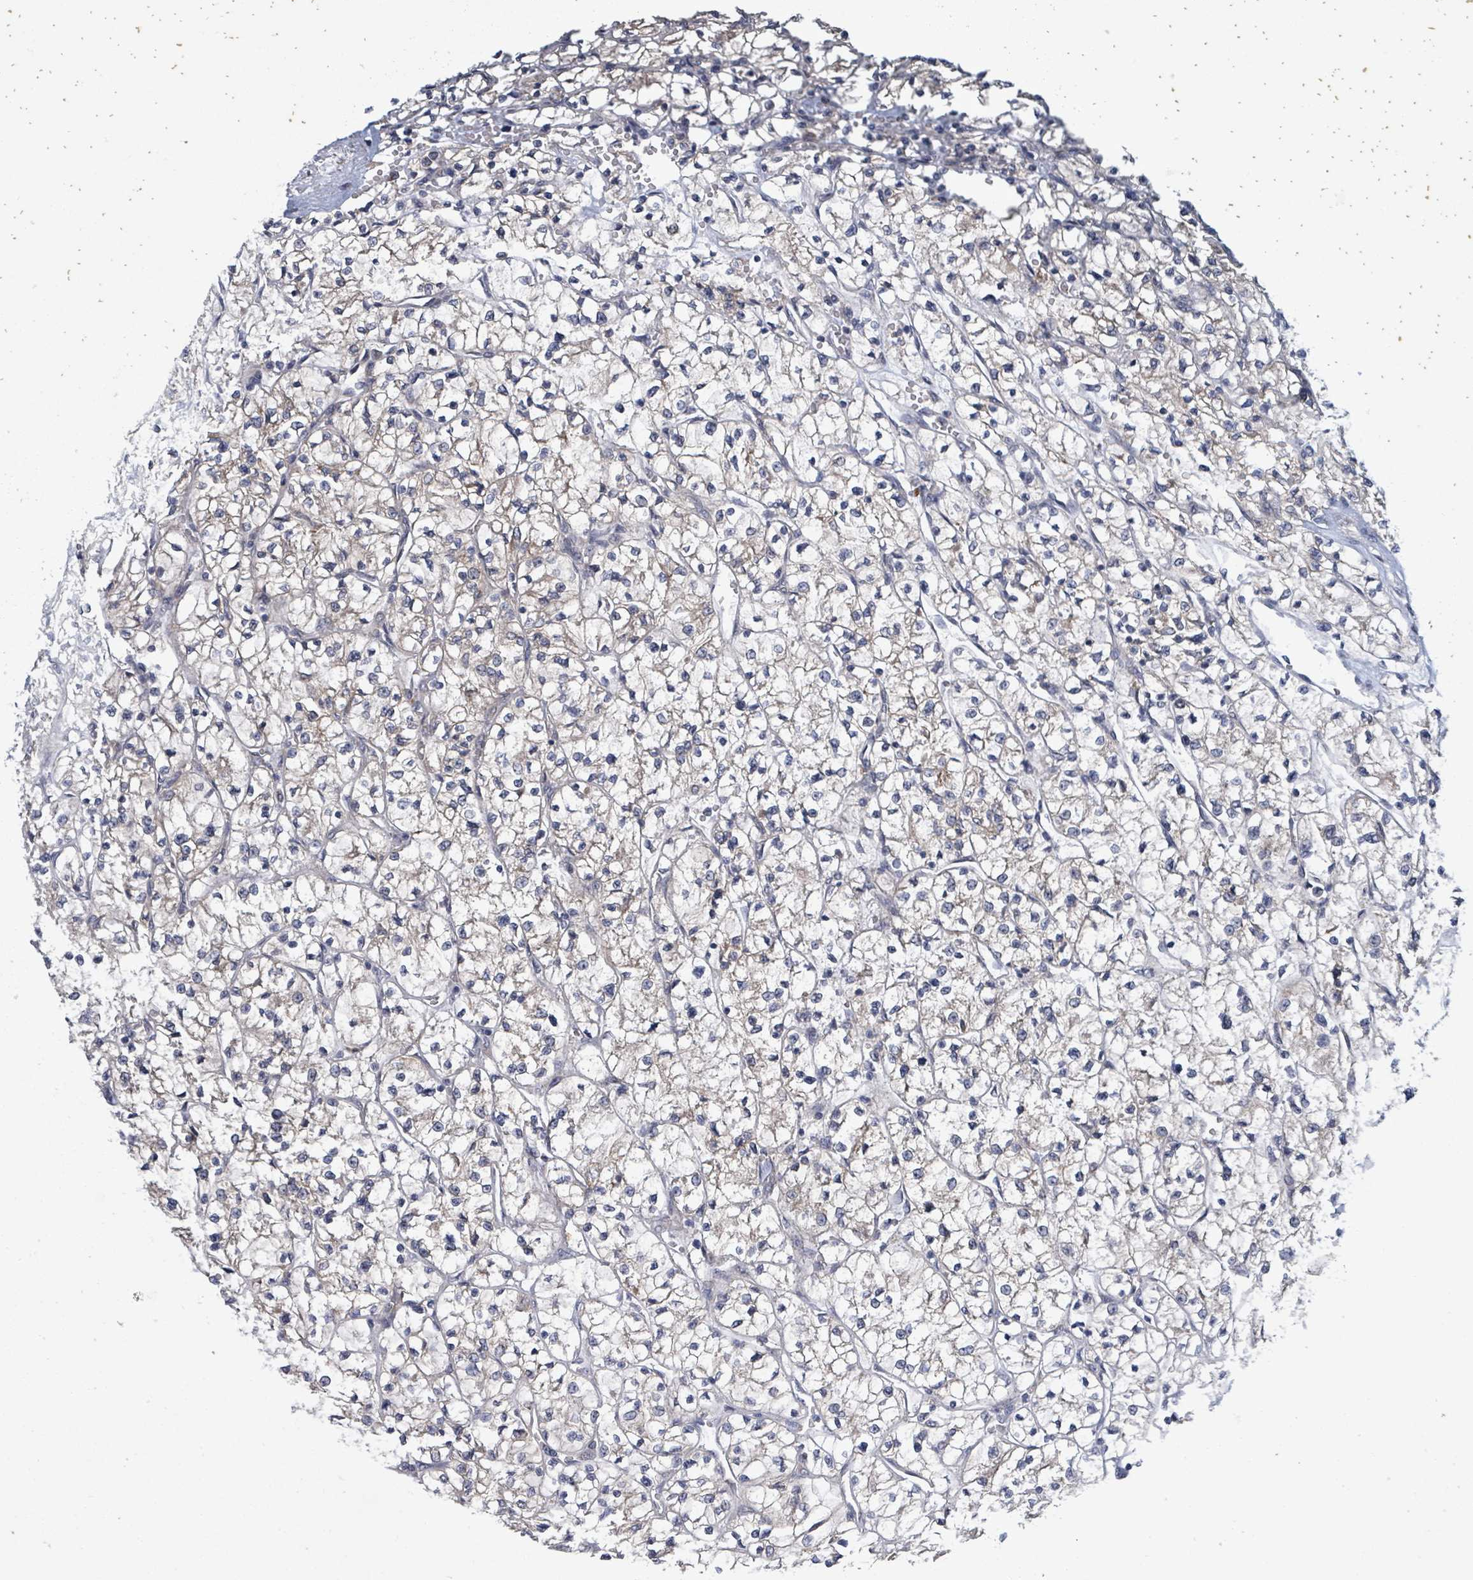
{"staining": {"intensity": "negative", "quantity": "none", "location": "none"}, "tissue": "renal cancer", "cell_type": "Tumor cells", "image_type": "cancer", "snomed": [{"axis": "morphology", "description": "Adenocarcinoma, NOS"}, {"axis": "topography", "description": "Kidney"}], "caption": "Human renal cancer stained for a protein using IHC shows no expression in tumor cells.", "gene": "ATP13A1", "patient": {"sex": "female", "age": 64}}